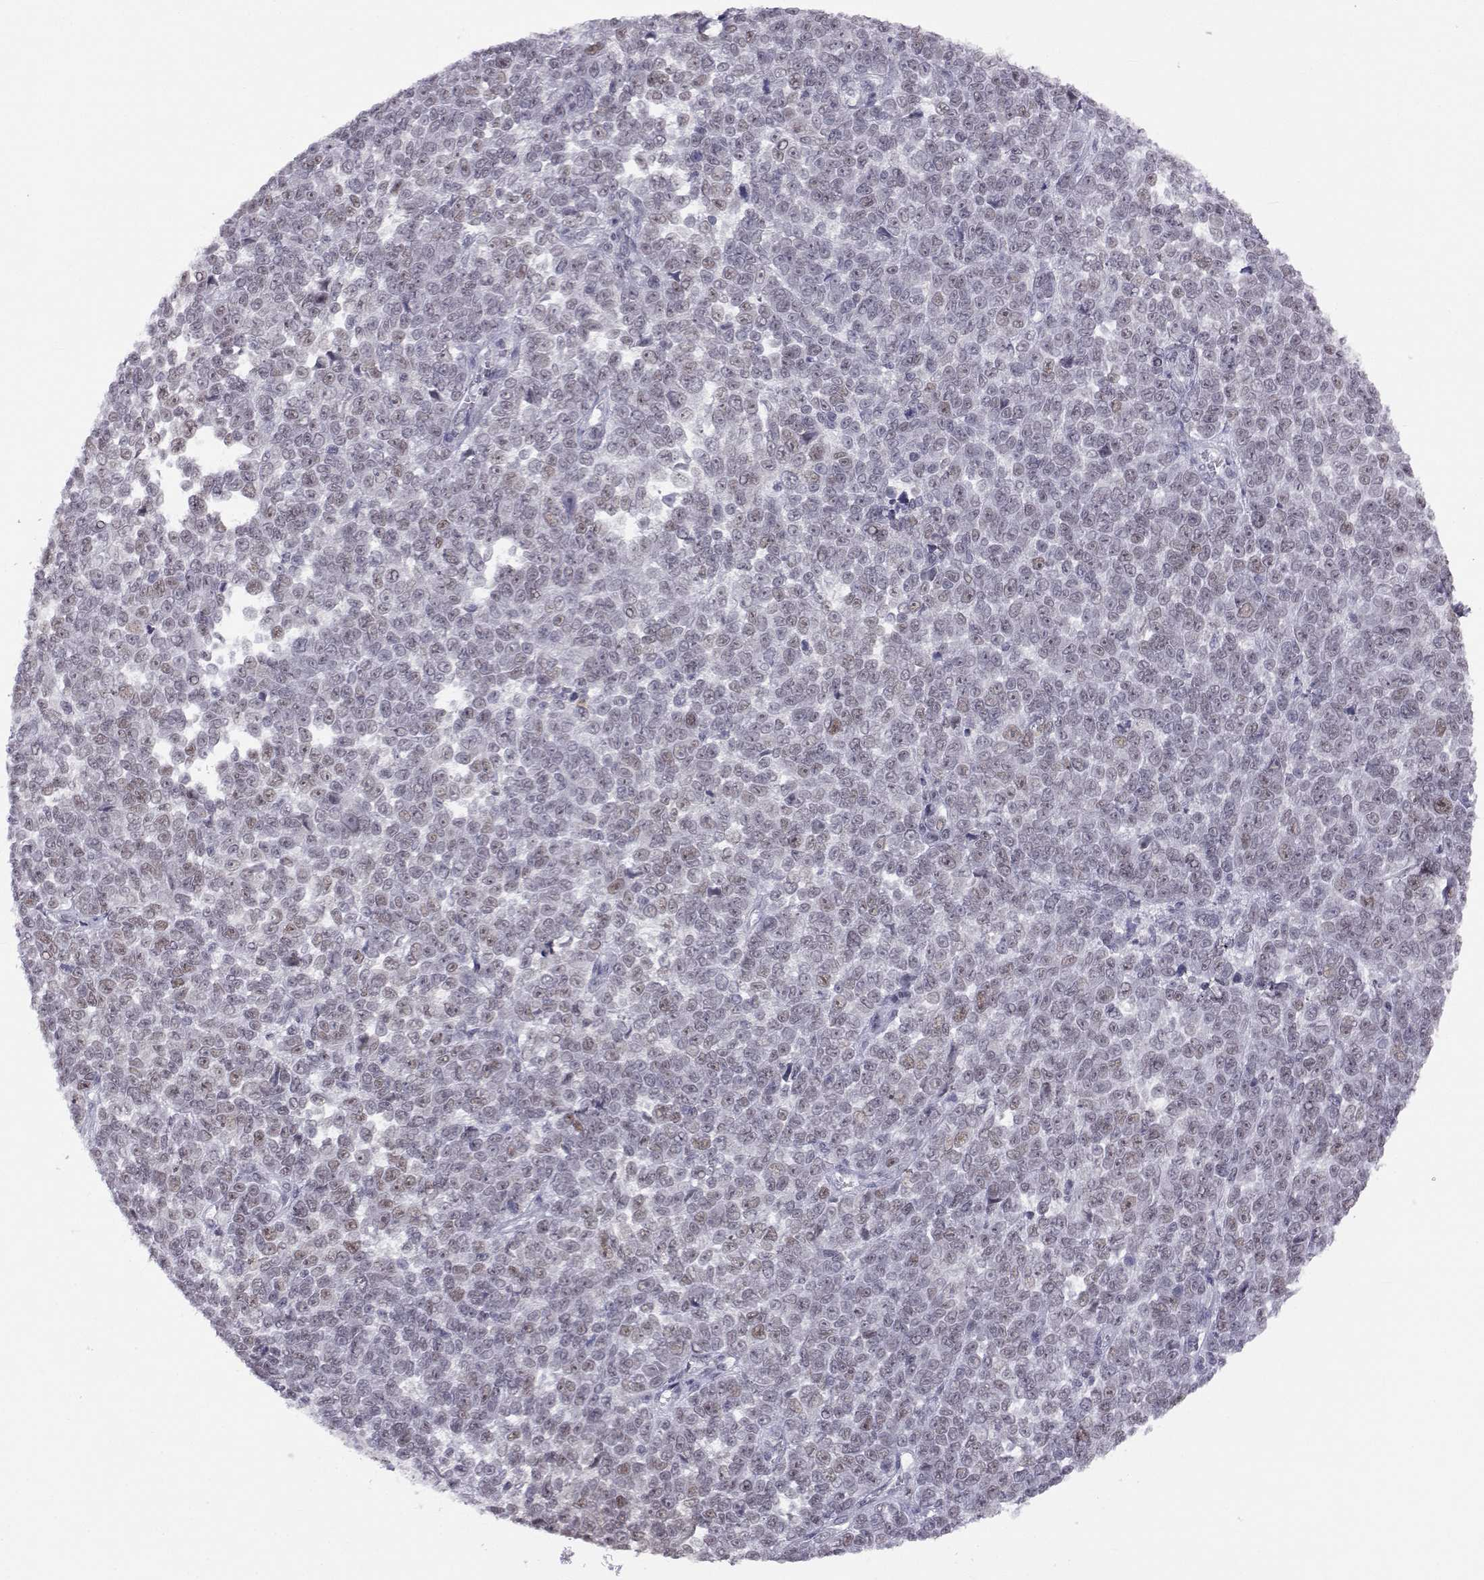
{"staining": {"intensity": "weak", "quantity": "25%-75%", "location": "nuclear"}, "tissue": "melanoma", "cell_type": "Tumor cells", "image_type": "cancer", "snomed": [{"axis": "morphology", "description": "Malignant melanoma, NOS"}, {"axis": "topography", "description": "Skin"}], "caption": "Weak nuclear protein positivity is seen in approximately 25%-75% of tumor cells in melanoma. Ihc stains the protein in brown and the nuclei are stained blue.", "gene": "MED26", "patient": {"sex": "female", "age": 95}}